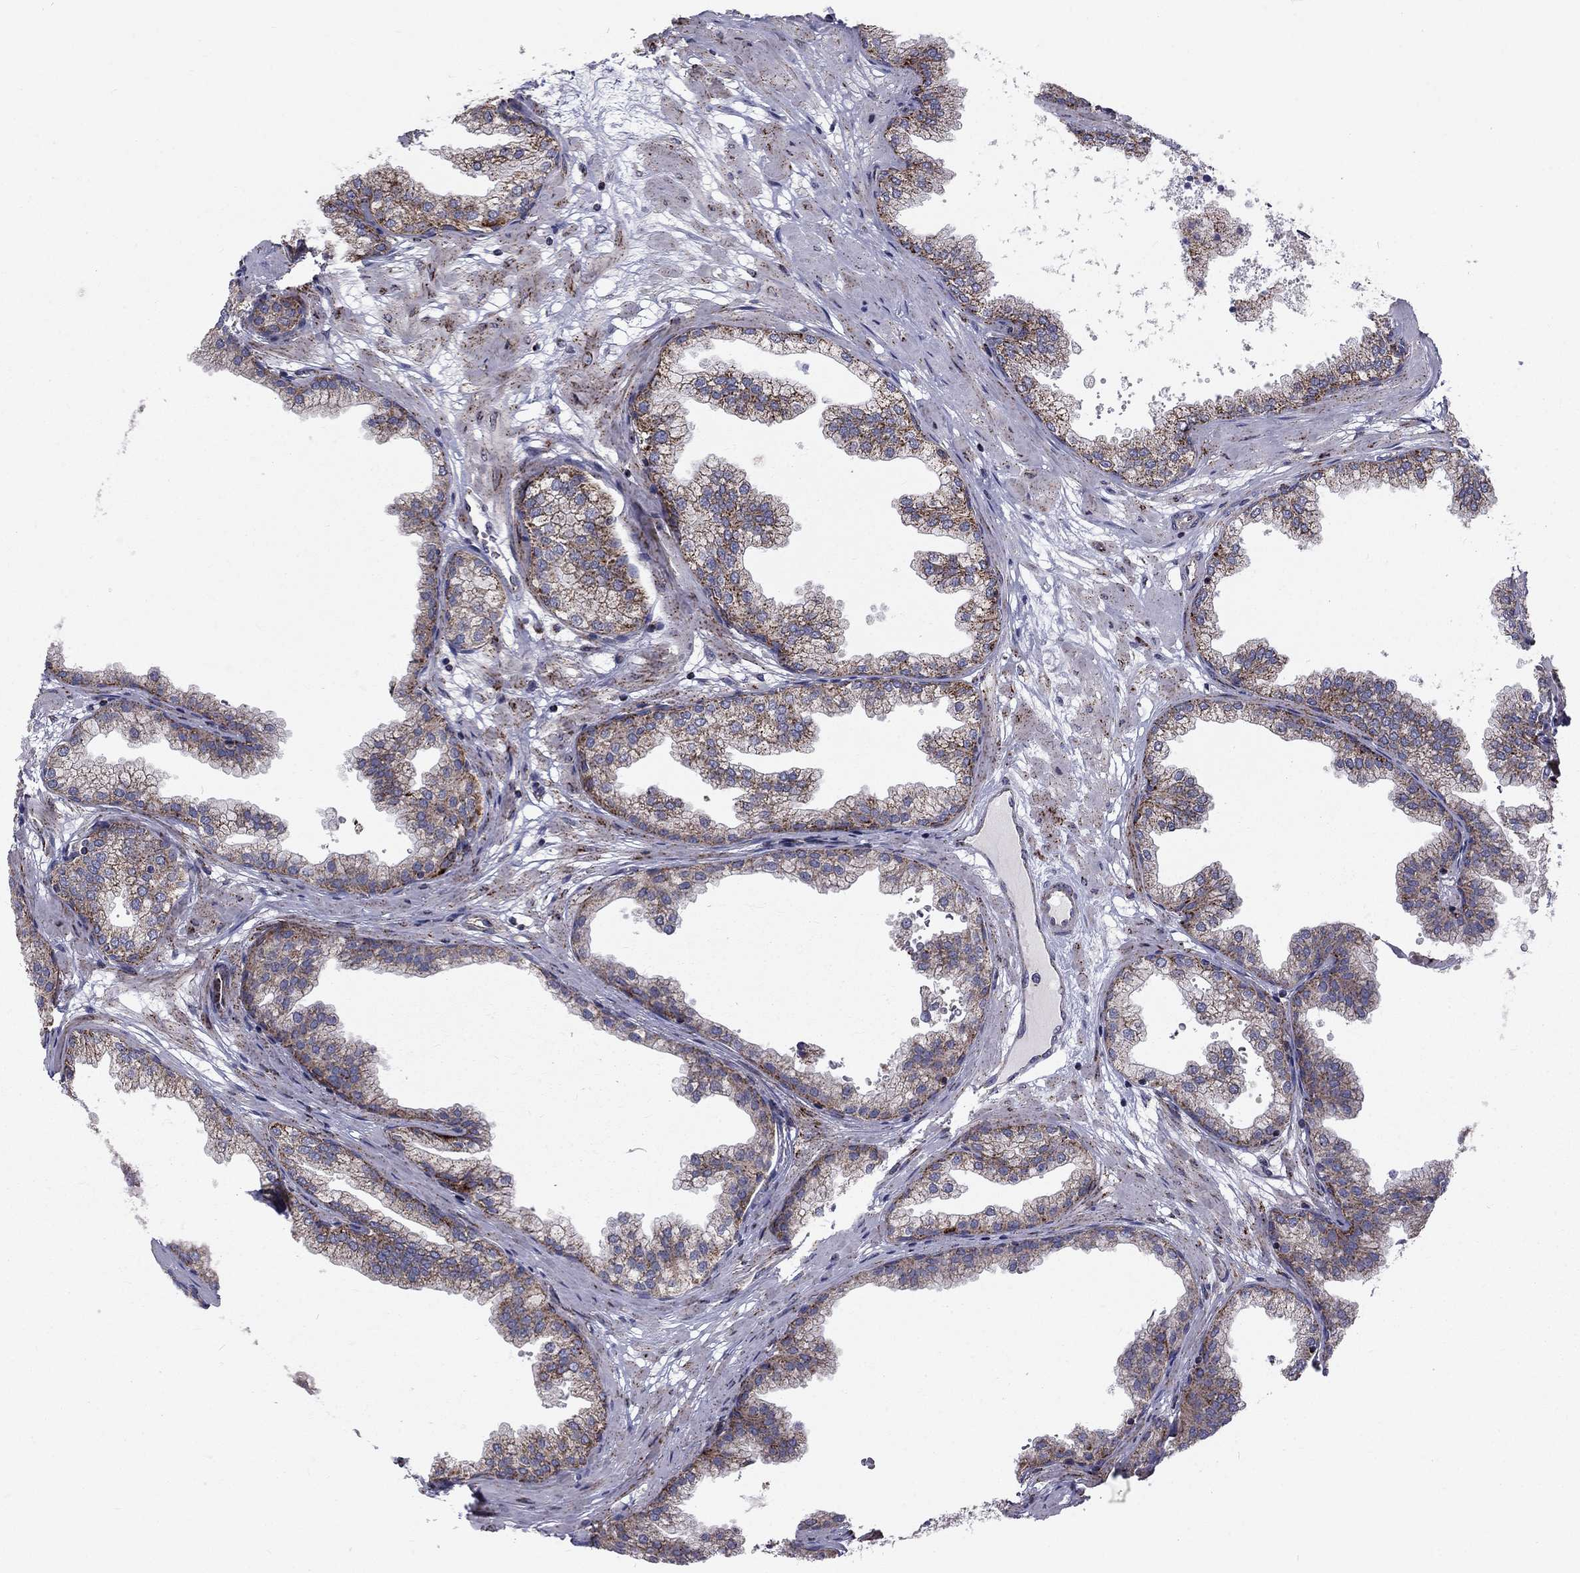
{"staining": {"intensity": "strong", "quantity": "25%-75%", "location": "cytoplasmic/membranous"}, "tissue": "prostate", "cell_type": "Glandular cells", "image_type": "normal", "snomed": [{"axis": "morphology", "description": "Normal tissue, NOS"}, {"axis": "topography", "description": "Prostate"}], "caption": "An immunohistochemistry photomicrograph of normal tissue is shown. Protein staining in brown highlights strong cytoplasmic/membranous positivity in prostate within glandular cells.", "gene": "ALDH1B1", "patient": {"sex": "male", "age": 37}}